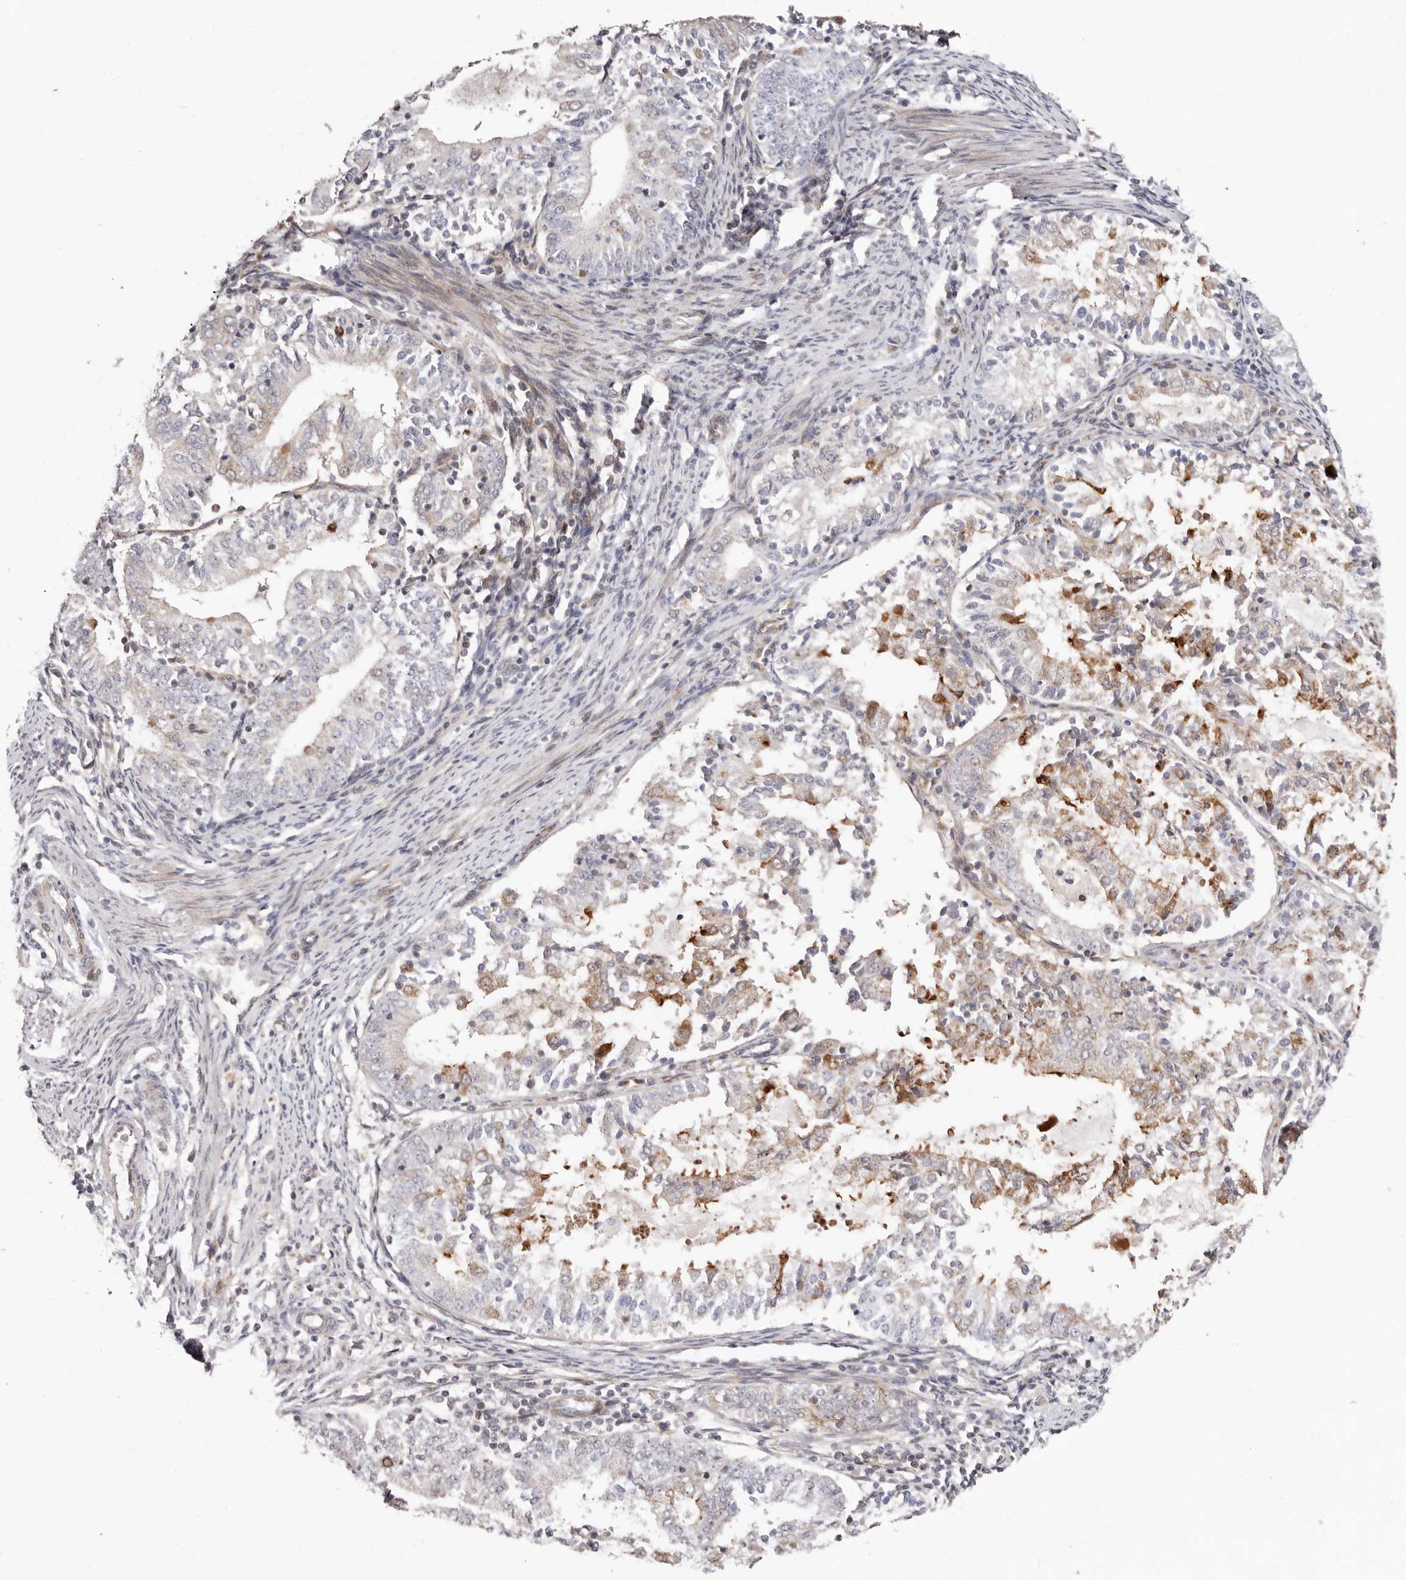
{"staining": {"intensity": "weak", "quantity": "<25%", "location": "cytoplasmic/membranous"}, "tissue": "endometrial cancer", "cell_type": "Tumor cells", "image_type": "cancer", "snomed": [{"axis": "morphology", "description": "Adenocarcinoma, NOS"}, {"axis": "topography", "description": "Endometrium"}], "caption": "IHC histopathology image of endometrial adenocarcinoma stained for a protein (brown), which shows no expression in tumor cells.", "gene": "SRCAP", "patient": {"sex": "female", "age": 57}}